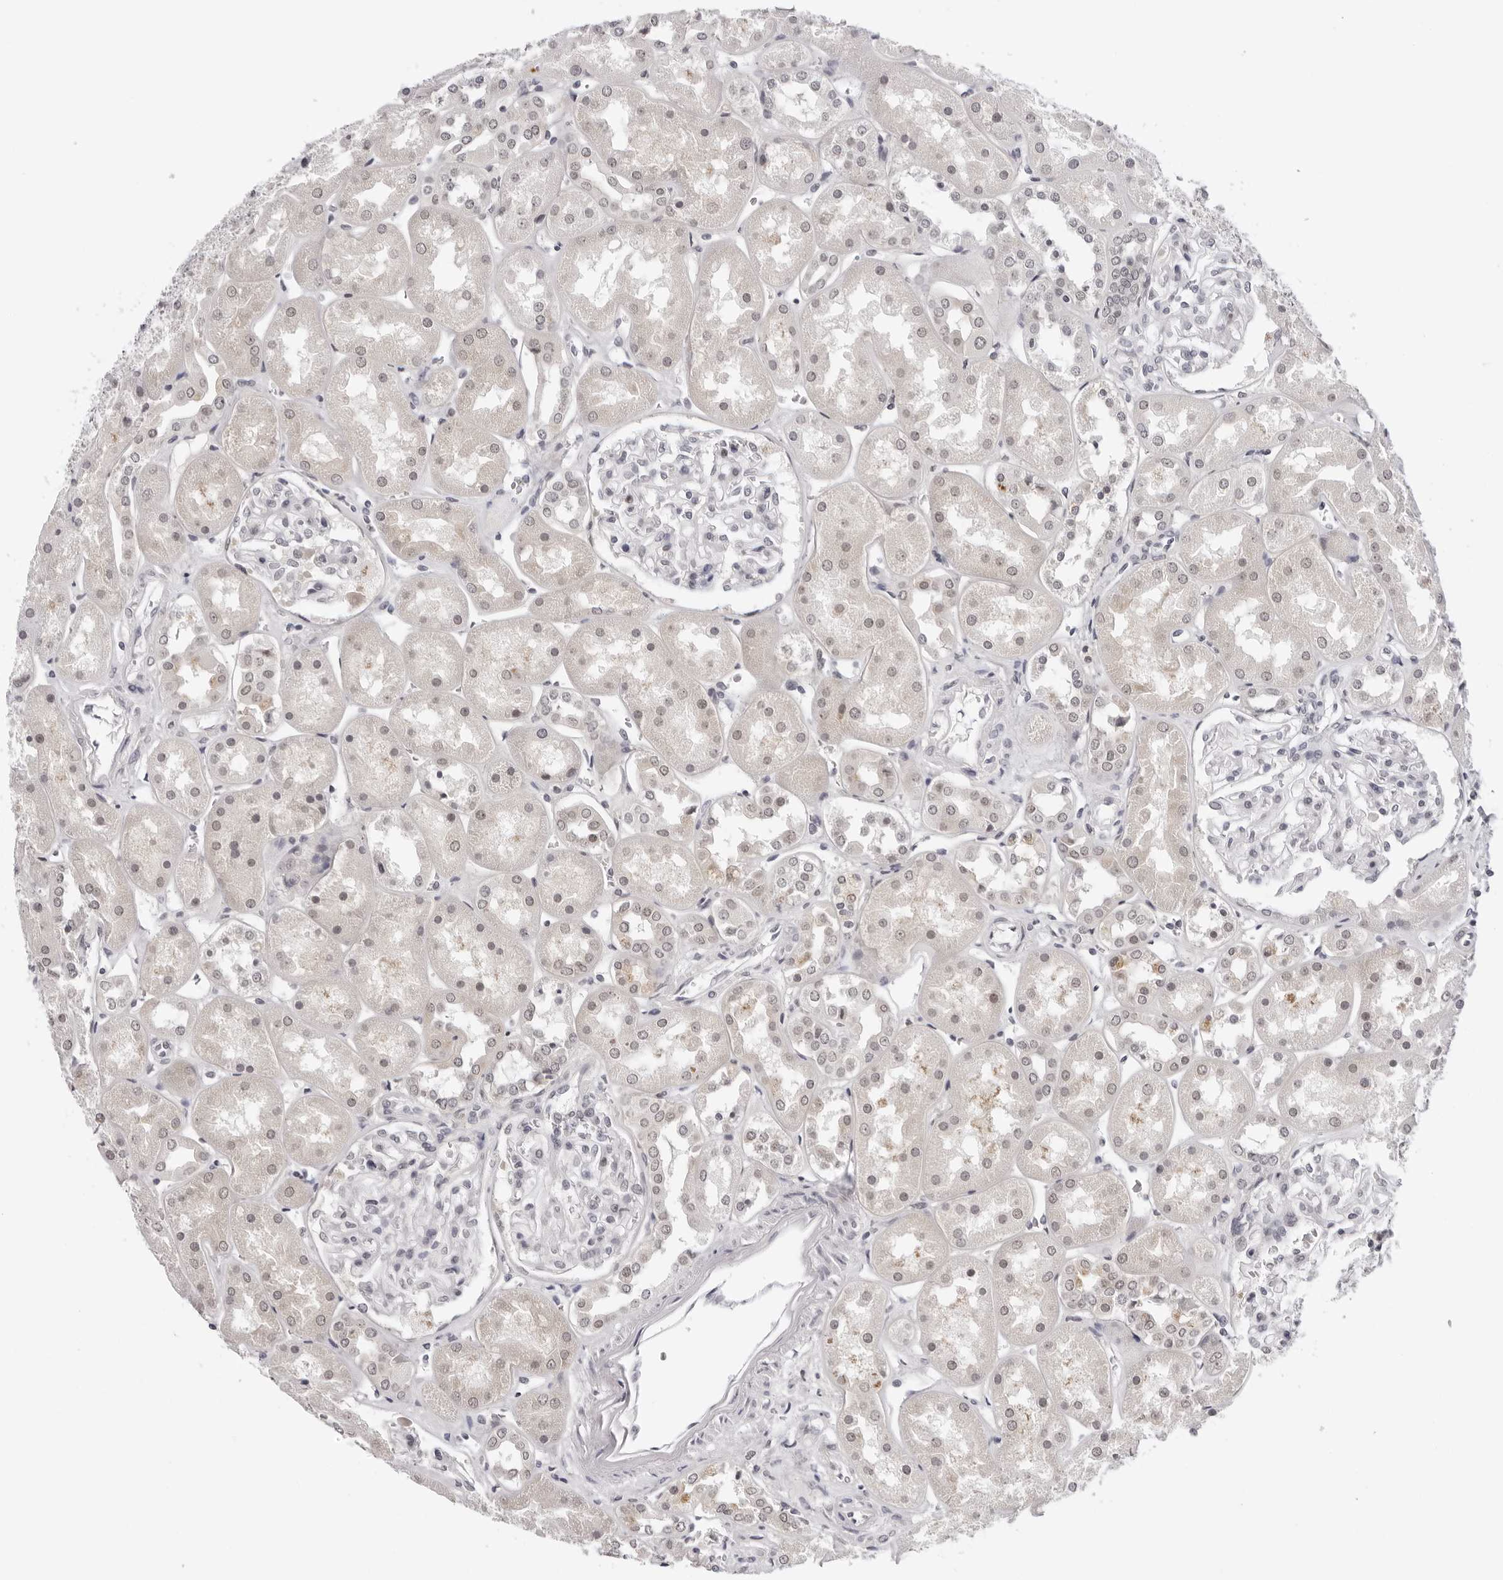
{"staining": {"intensity": "negative", "quantity": "none", "location": "none"}, "tissue": "kidney", "cell_type": "Cells in glomeruli", "image_type": "normal", "snomed": [{"axis": "morphology", "description": "Normal tissue, NOS"}, {"axis": "topography", "description": "Kidney"}], "caption": "IHC of unremarkable human kidney exhibits no staining in cells in glomeruli. Nuclei are stained in blue.", "gene": "PRUNE1", "patient": {"sex": "male", "age": 70}}